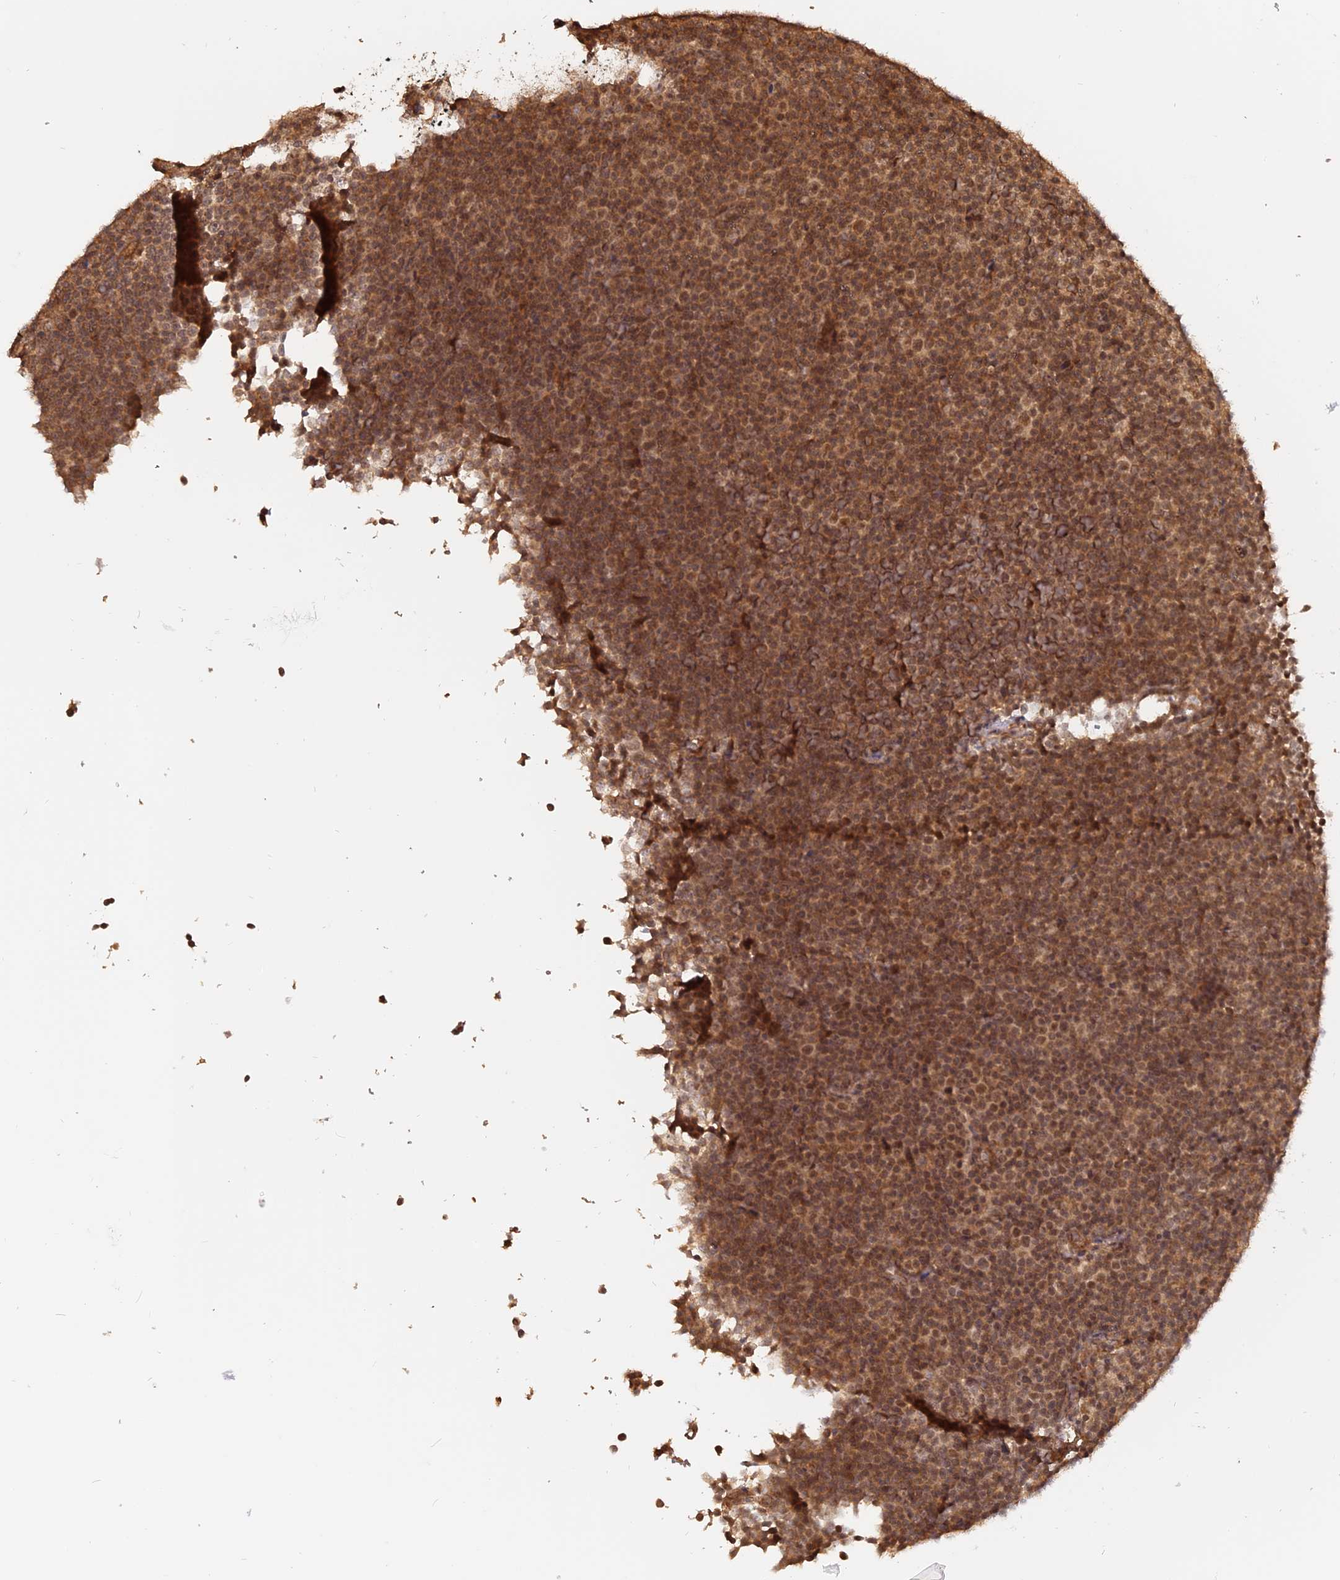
{"staining": {"intensity": "weak", "quantity": ">75%", "location": "cytoplasmic/membranous,nuclear"}, "tissue": "lymphoma", "cell_type": "Tumor cells", "image_type": "cancer", "snomed": [{"axis": "morphology", "description": "Malignant lymphoma, non-Hodgkin's type, Low grade"}, {"axis": "topography", "description": "Lymph node"}], "caption": "Immunohistochemical staining of human malignant lymphoma, non-Hodgkin's type (low-grade) demonstrates low levels of weak cytoplasmic/membranous and nuclear expression in approximately >75% of tumor cells.", "gene": "CCDC174", "patient": {"sex": "female", "age": 67}}